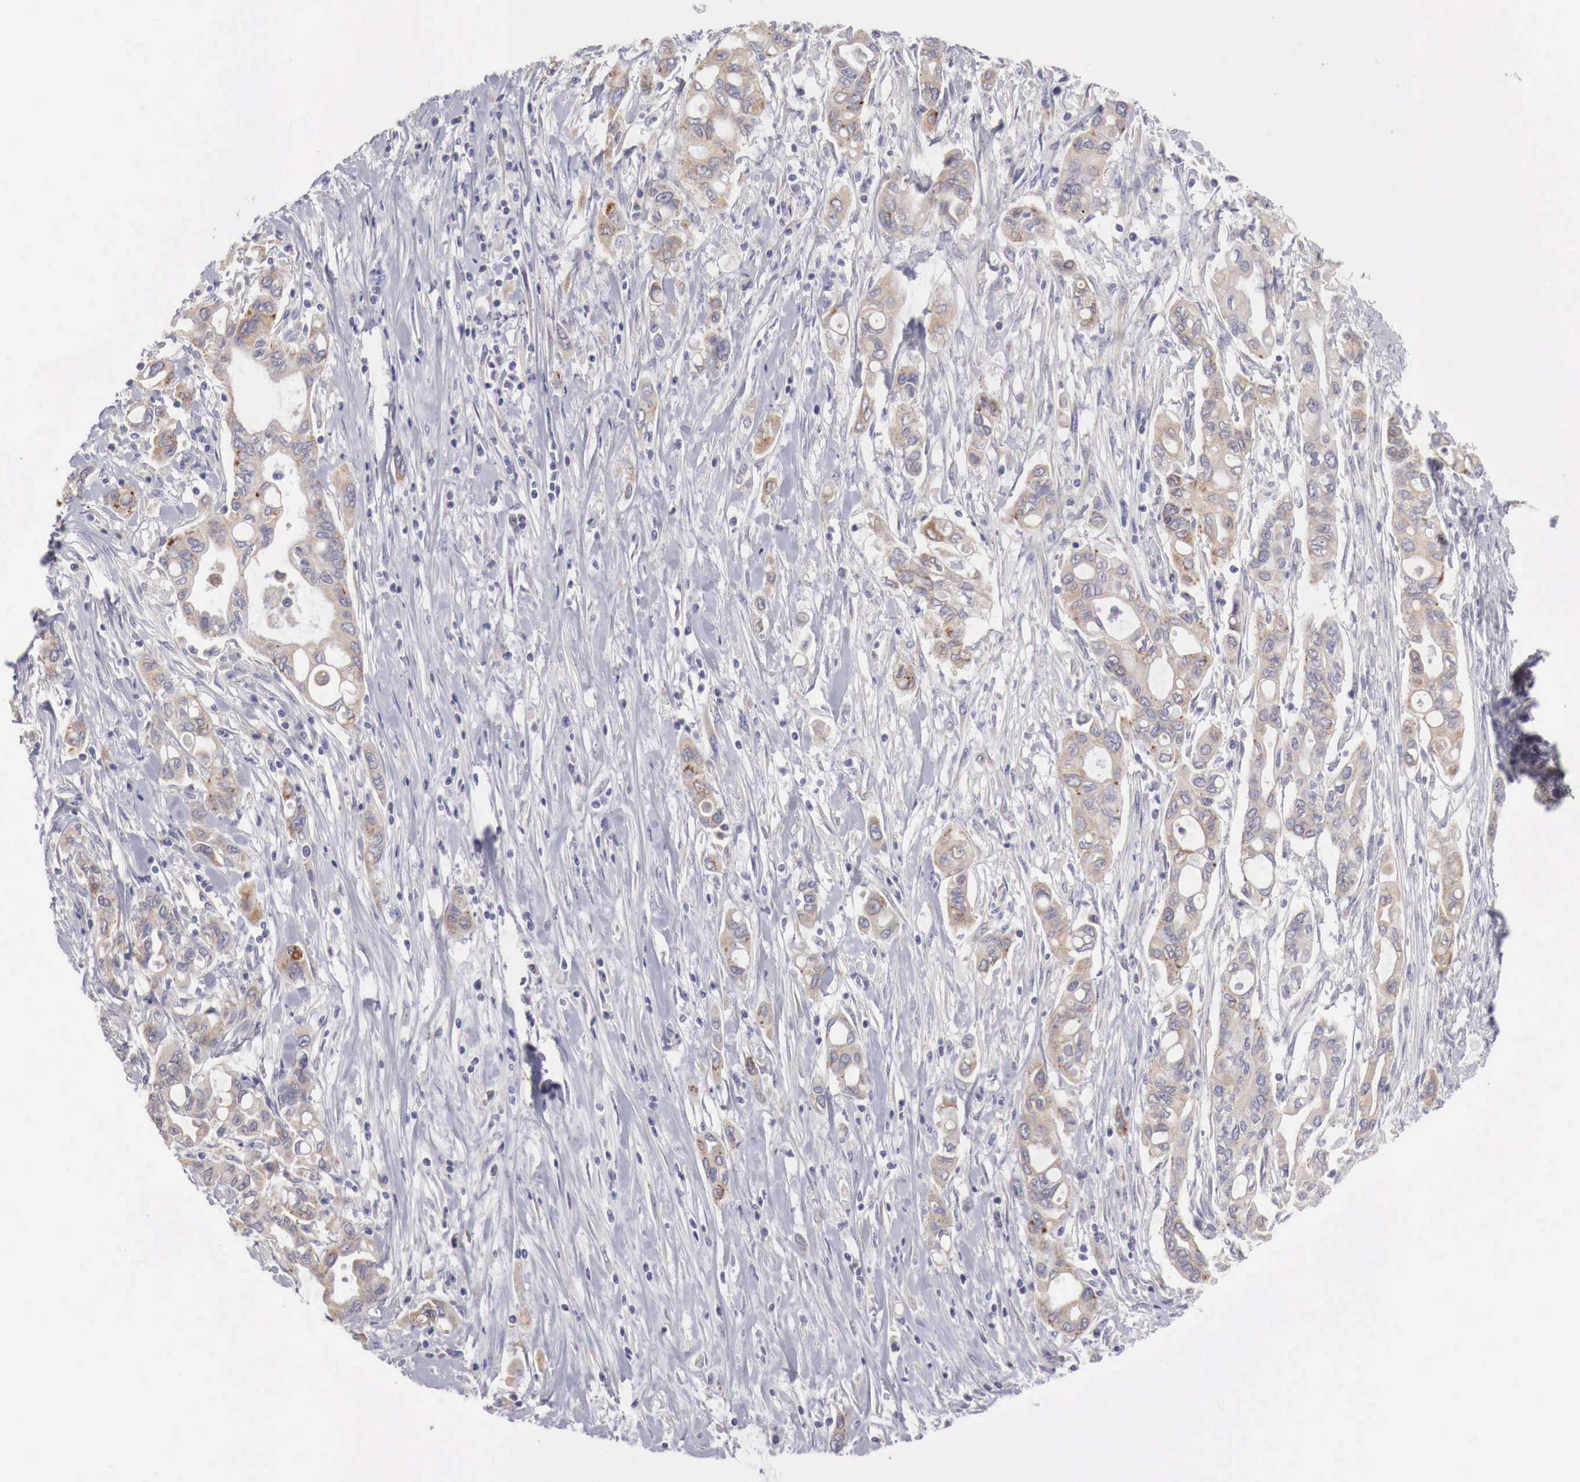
{"staining": {"intensity": "weak", "quantity": ">75%", "location": "cytoplasmic/membranous"}, "tissue": "pancreatic cancer", "cell_type": "Tumor cells", "image_type": "cancer", "snomed": [{"axis": "morphology", "description": "Adenocarcinoma, NOS"}, {"axis": "topography", "description": "Pancreas"}], "caption": "Human pancreatic cancer stained with a brown dye reveals weak cytoplasmic/membranous positive positivity in approximately >75% of tumor cells.", "gene": "NSDHL", "patient": {"sex": "female", "age": 57}}